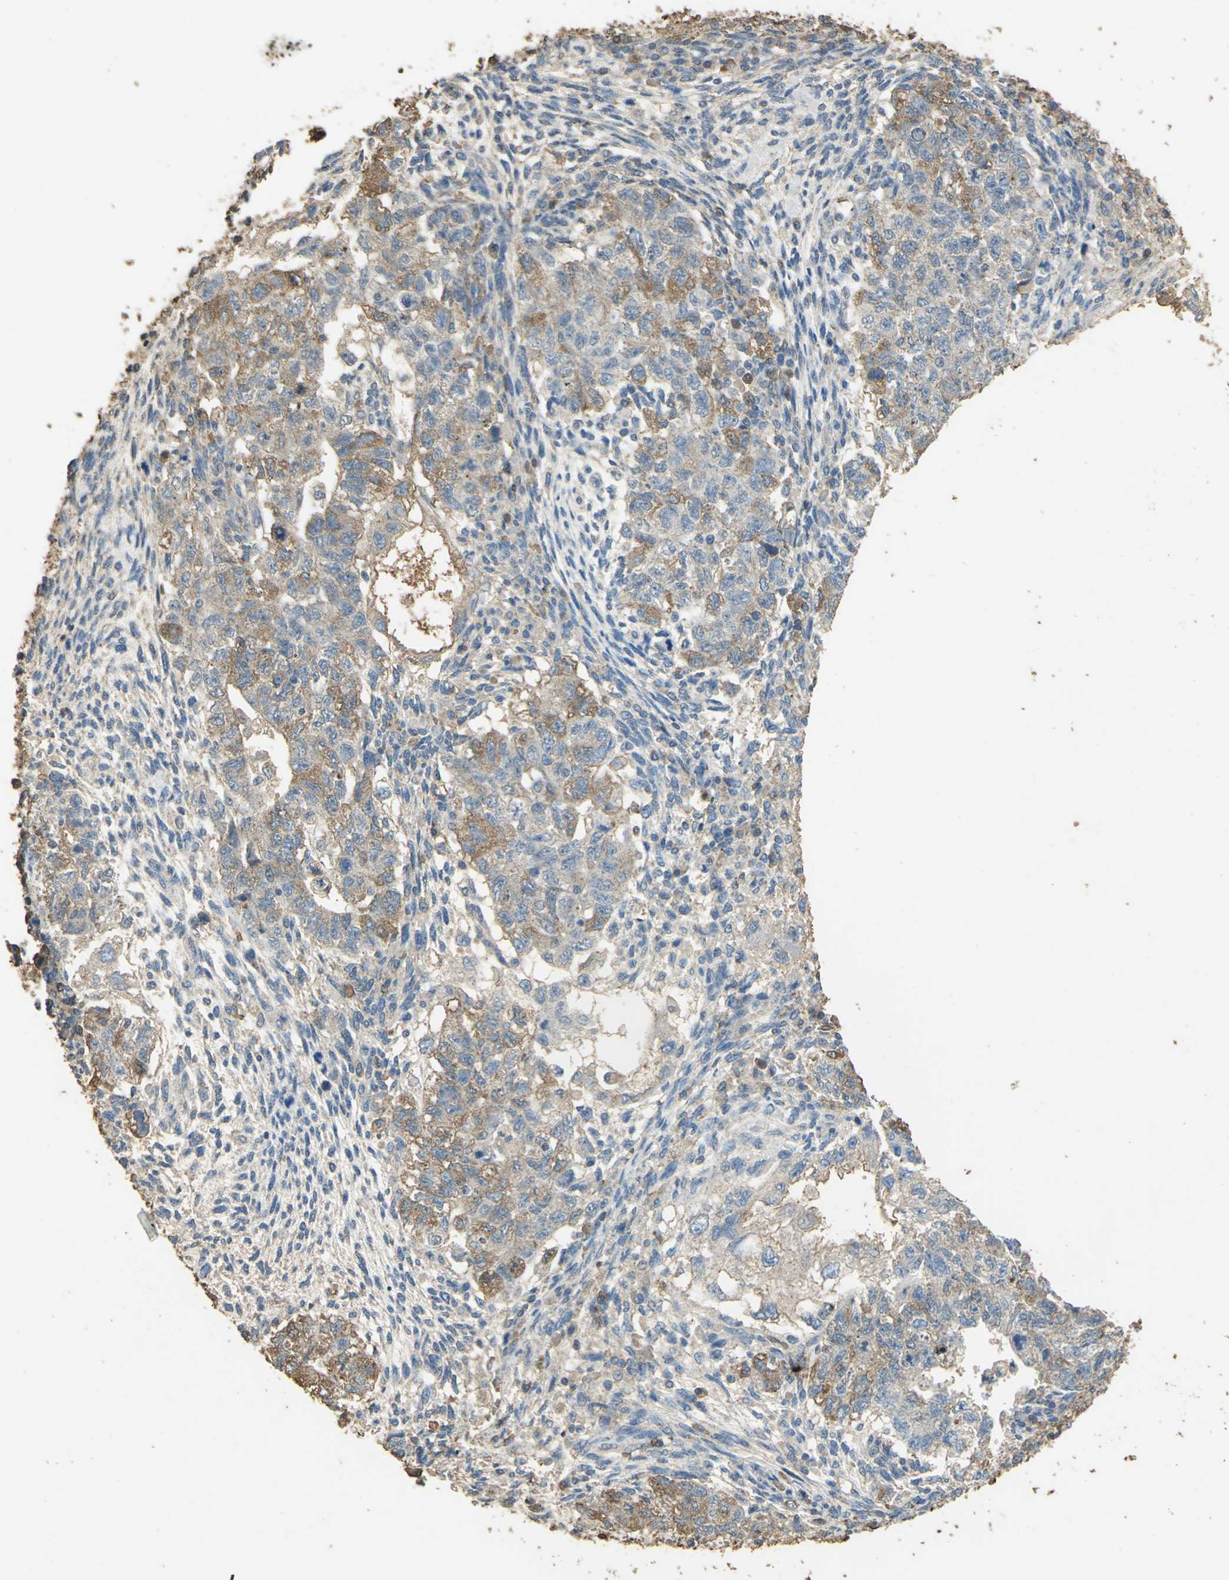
{"staining": {"intensity": "weak", "quantity": "25%-75%", "location": "cytoplasmic/membranous"}, "tissue": "testis cancer", "cell_type": "Tumor cells", "image_type": "cancer", "snomed": [{"axis": "morphology", "description": "Normal tissue, NOS"}, {"axis": "morphology", "description": "Carcinoma, Embryonal, NOS"}, {"axis": "topography", "description": "Testis"}], "caption": "Tumor cells show low levels of weak cytoplasmic/membranous positivity in about 25%-75% of cells in human testis embryonal carcinoma.", "gene": "TRAPPC2", "patient": {"sex": "male", "age": 36}}